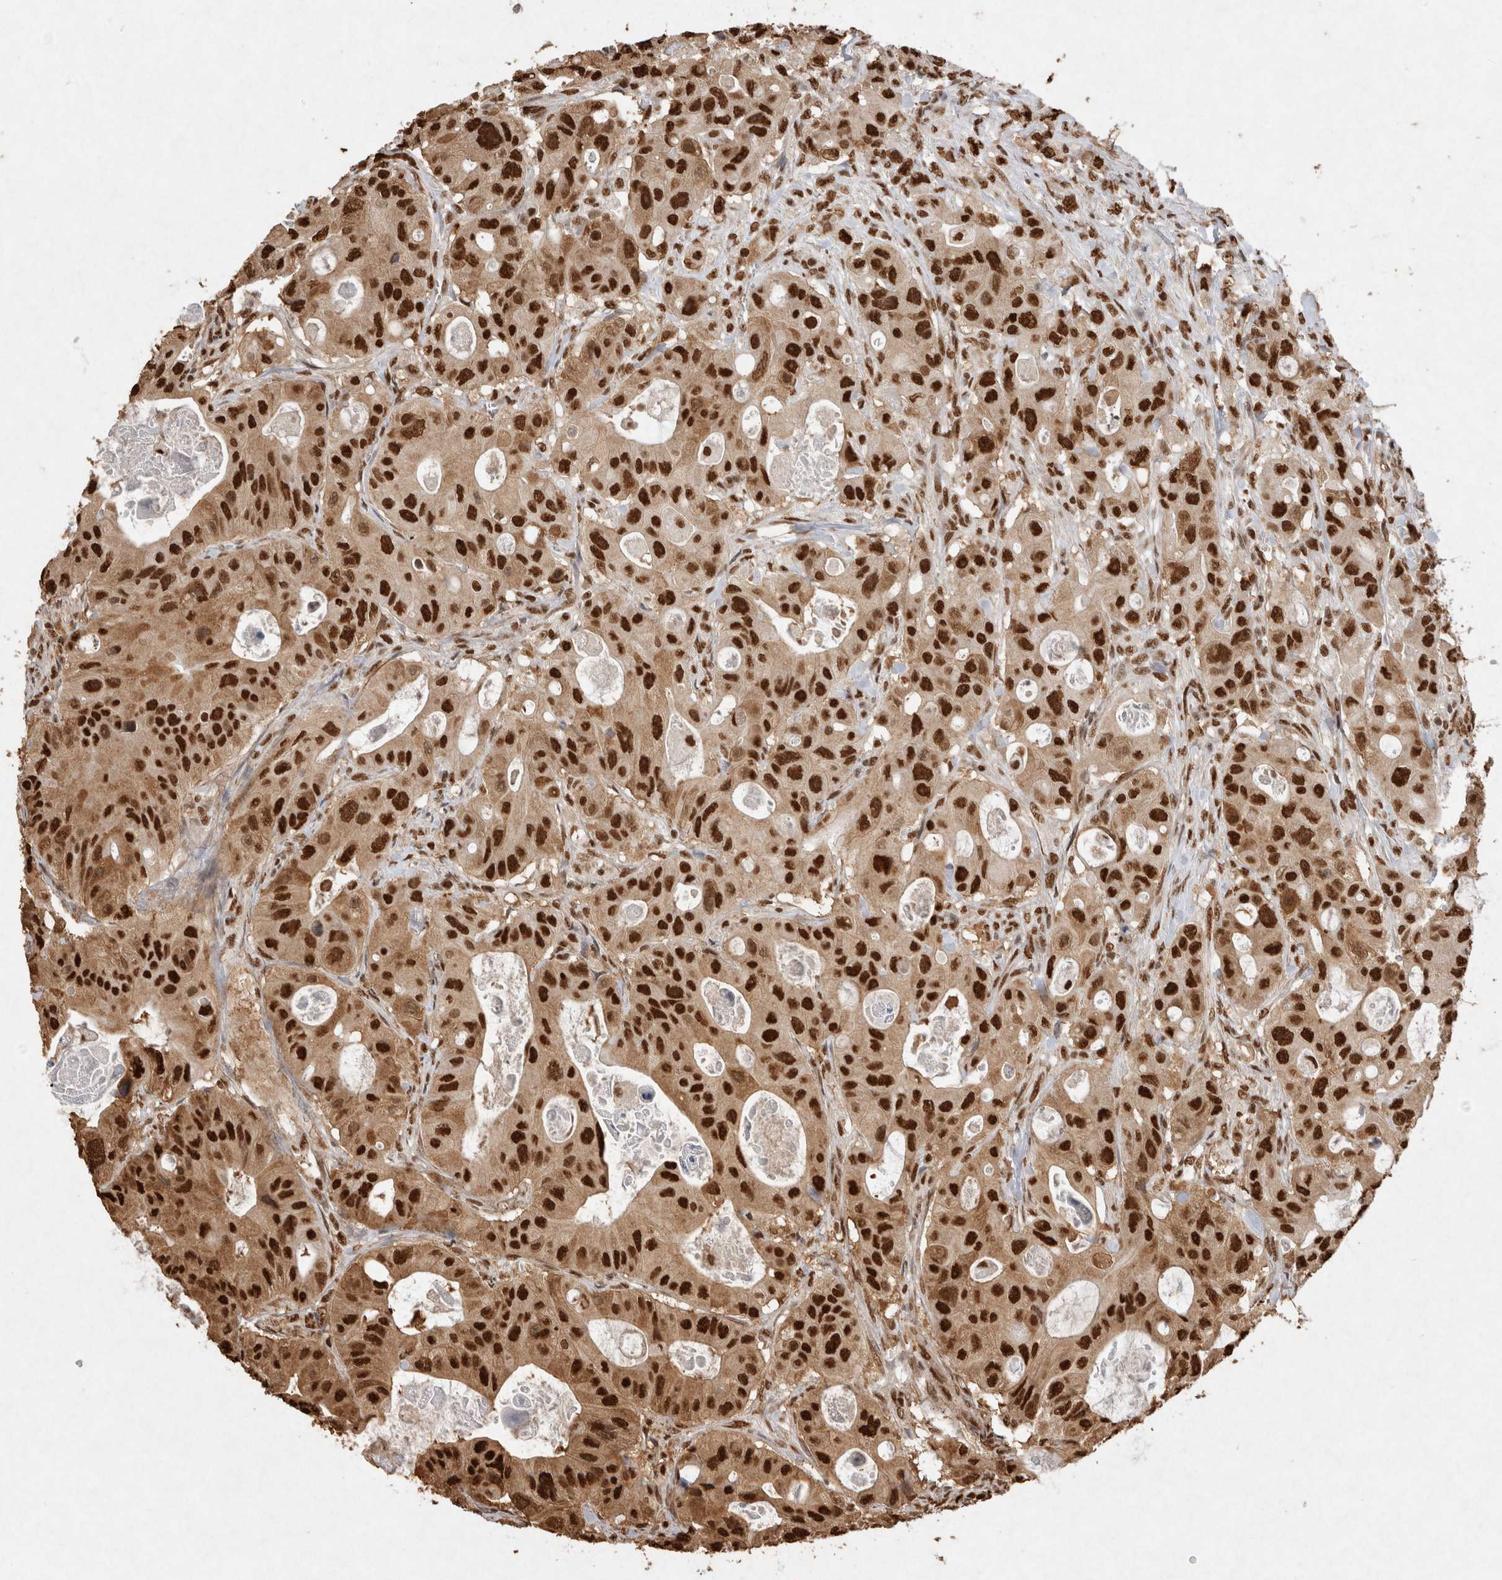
{"staining": {"intensity": "strong", "quantity": ">75%", "location": "nuclear"}, "tissue": "colorectal cancer", "cell_type": "Tumor cells", "image_type": "cancer", "snomed": [{"axis": "morphology", "description": "Adenocarcinoma, NOS"}, {"axis": "topography", "description": "Colon"}], "caption": "Approximately >75% of tumor cells in human adenocarcinoma (colorectal) demonstrate strong nuclear protein expression as visualized by brown immunohistochemical staining.", "gene": "HDGF", "patient": {"sex": "female", "age": 46}}